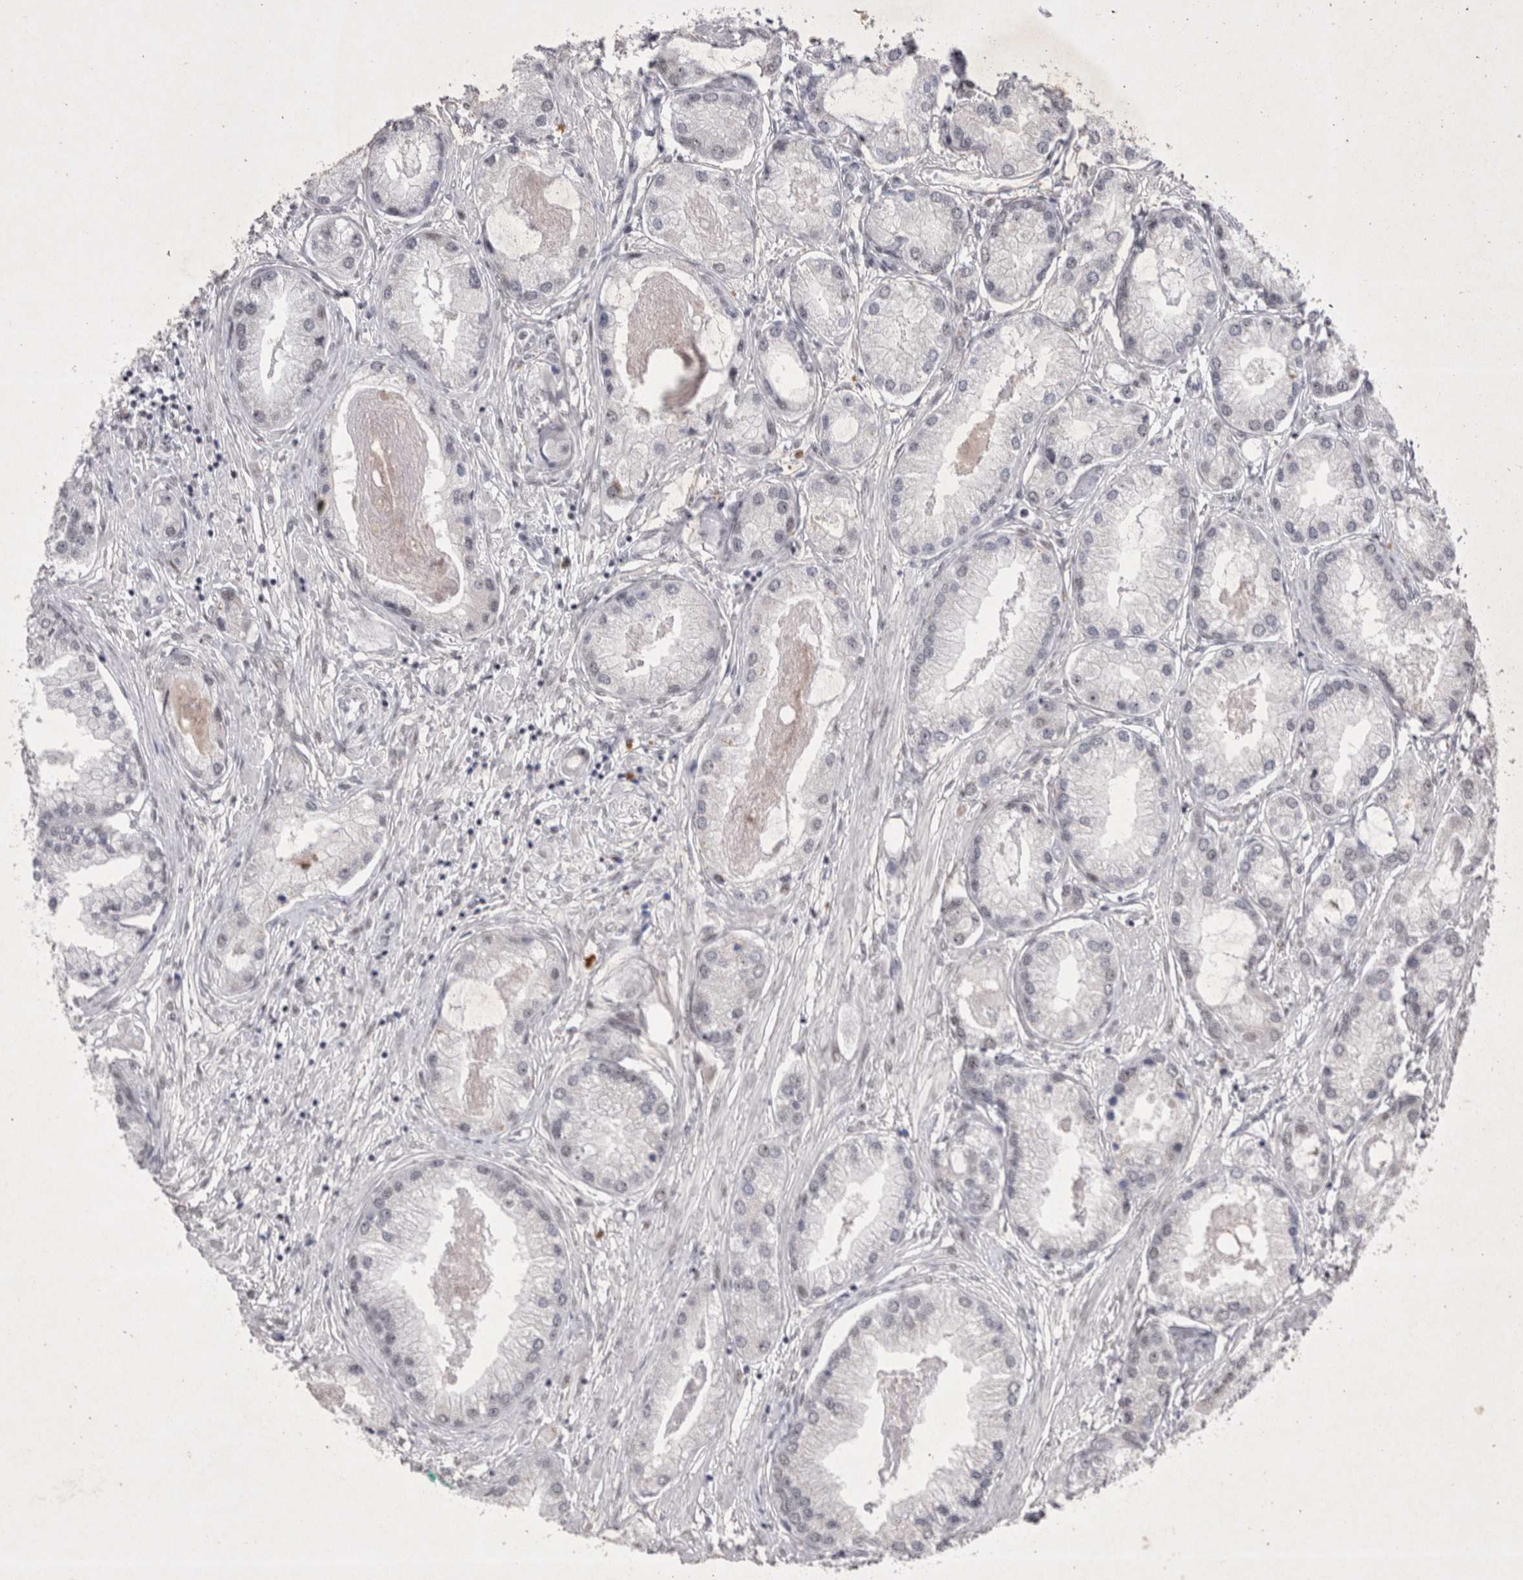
{"staining": {"intensity": "negative", "quantity": "none", "location": "none"}, "tissue": "prostate cancer", "cell_type": "Tumor cells", "image_type": "cancer", "snomed": [{"axis": "morphology", "description": "Adenocarcinoma, Low grade"}, {"axis": "topography", "description": "Prostate"}], "caption": "An image of human prostate cancer is negative for staining in tumor cells.", "gene": "RBM6", "patient": {"sex": "male", "age": 62}}